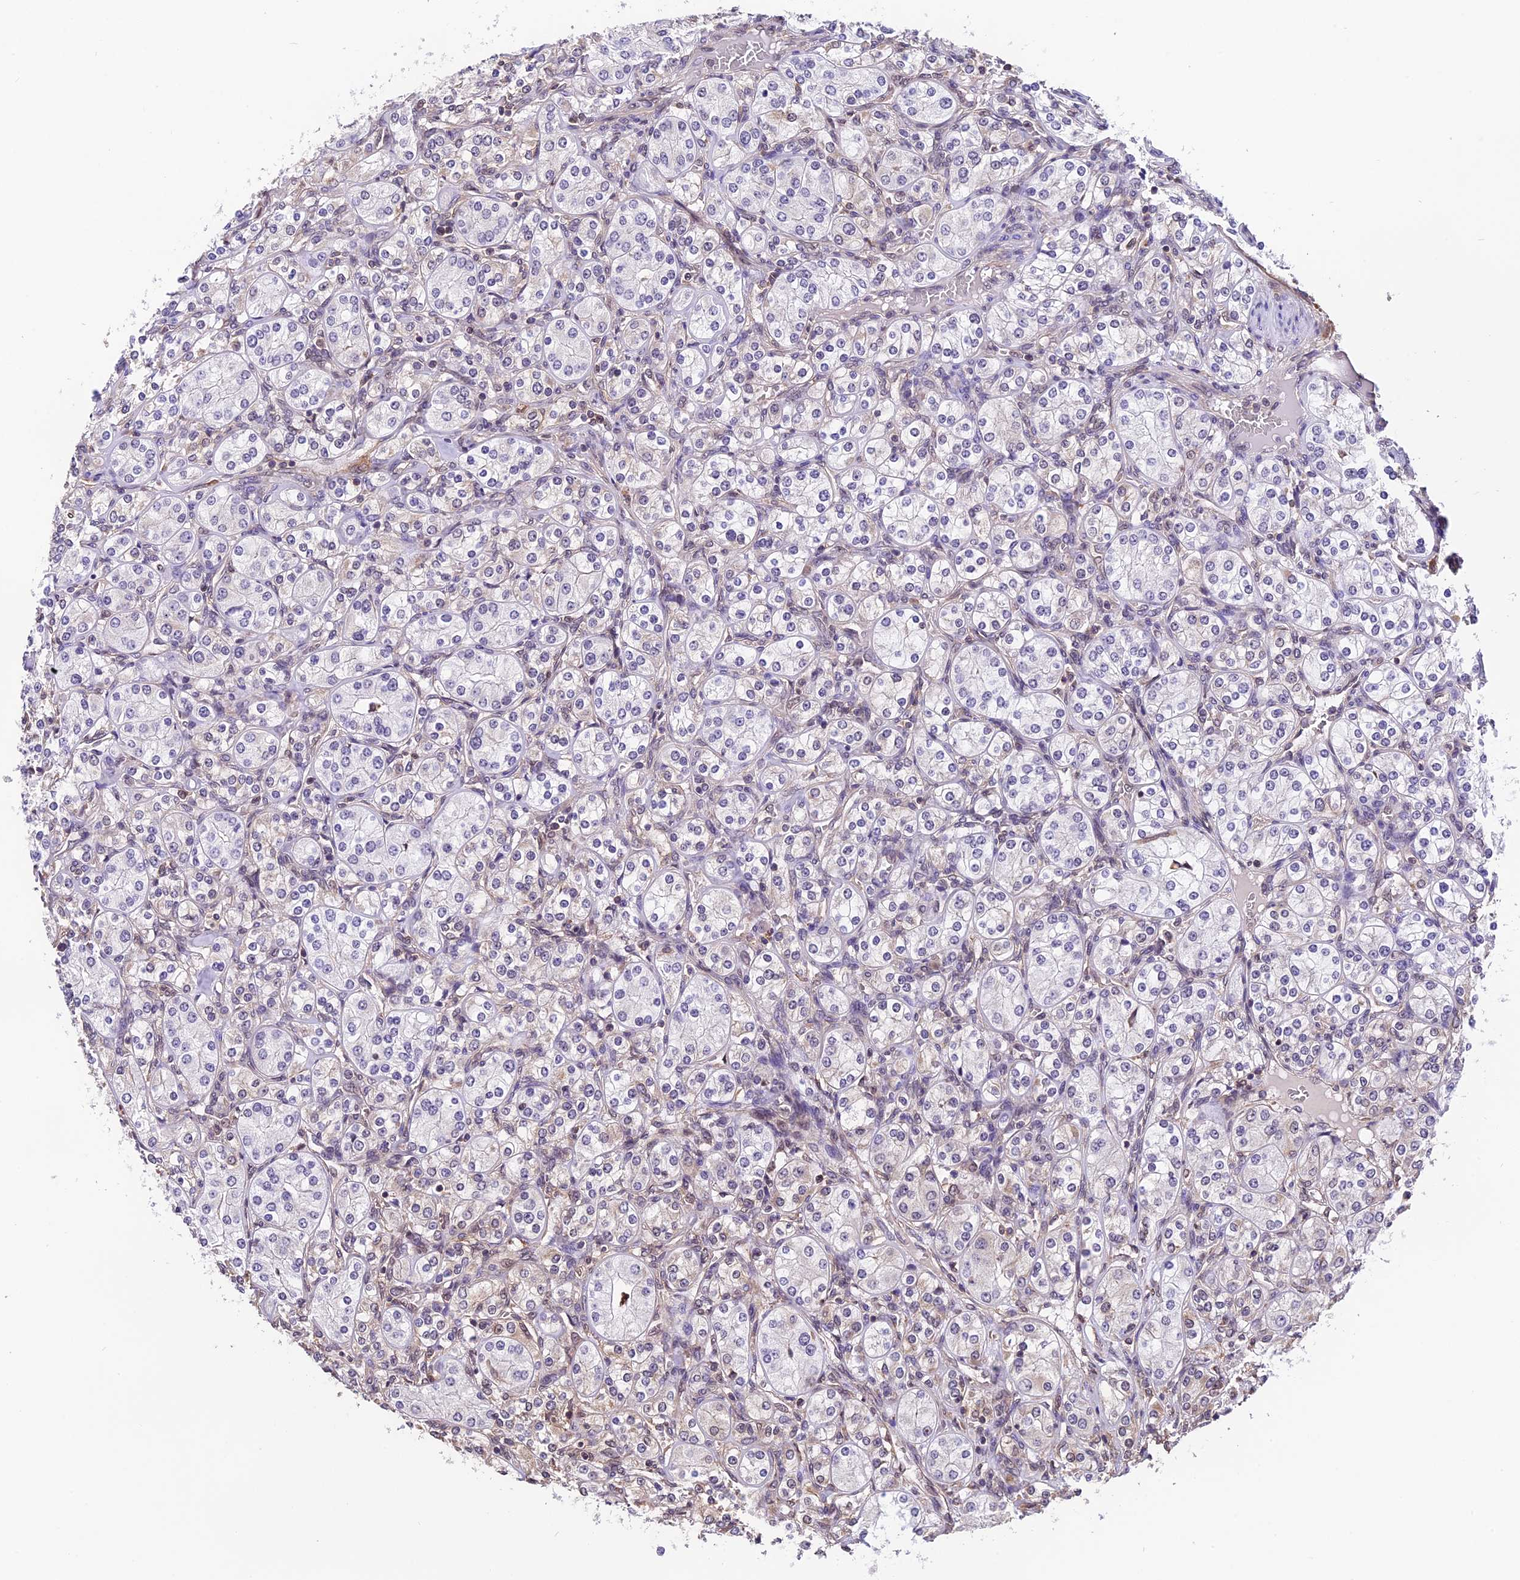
{"staining": {"intensity": "negative", "quantity": "none", "location": "none"}, "tissue": "renal cancer", "cell_type": "Tumor cells", "image_type": "cancer", "snomed": [{"axis": "morphology", "description": "Adenocarcinoma, NOS"}, {"axis": "topography", "description": "Kidney"}], "caption": "Protein analysis of renal cancer demonstrates no significant staining in tumor cells. (Brightfield microscopy of DAB immunohistochemistry at high magnification).", "gene": "ZC3H4", "patient": {"sex": "male", "age": 77}}